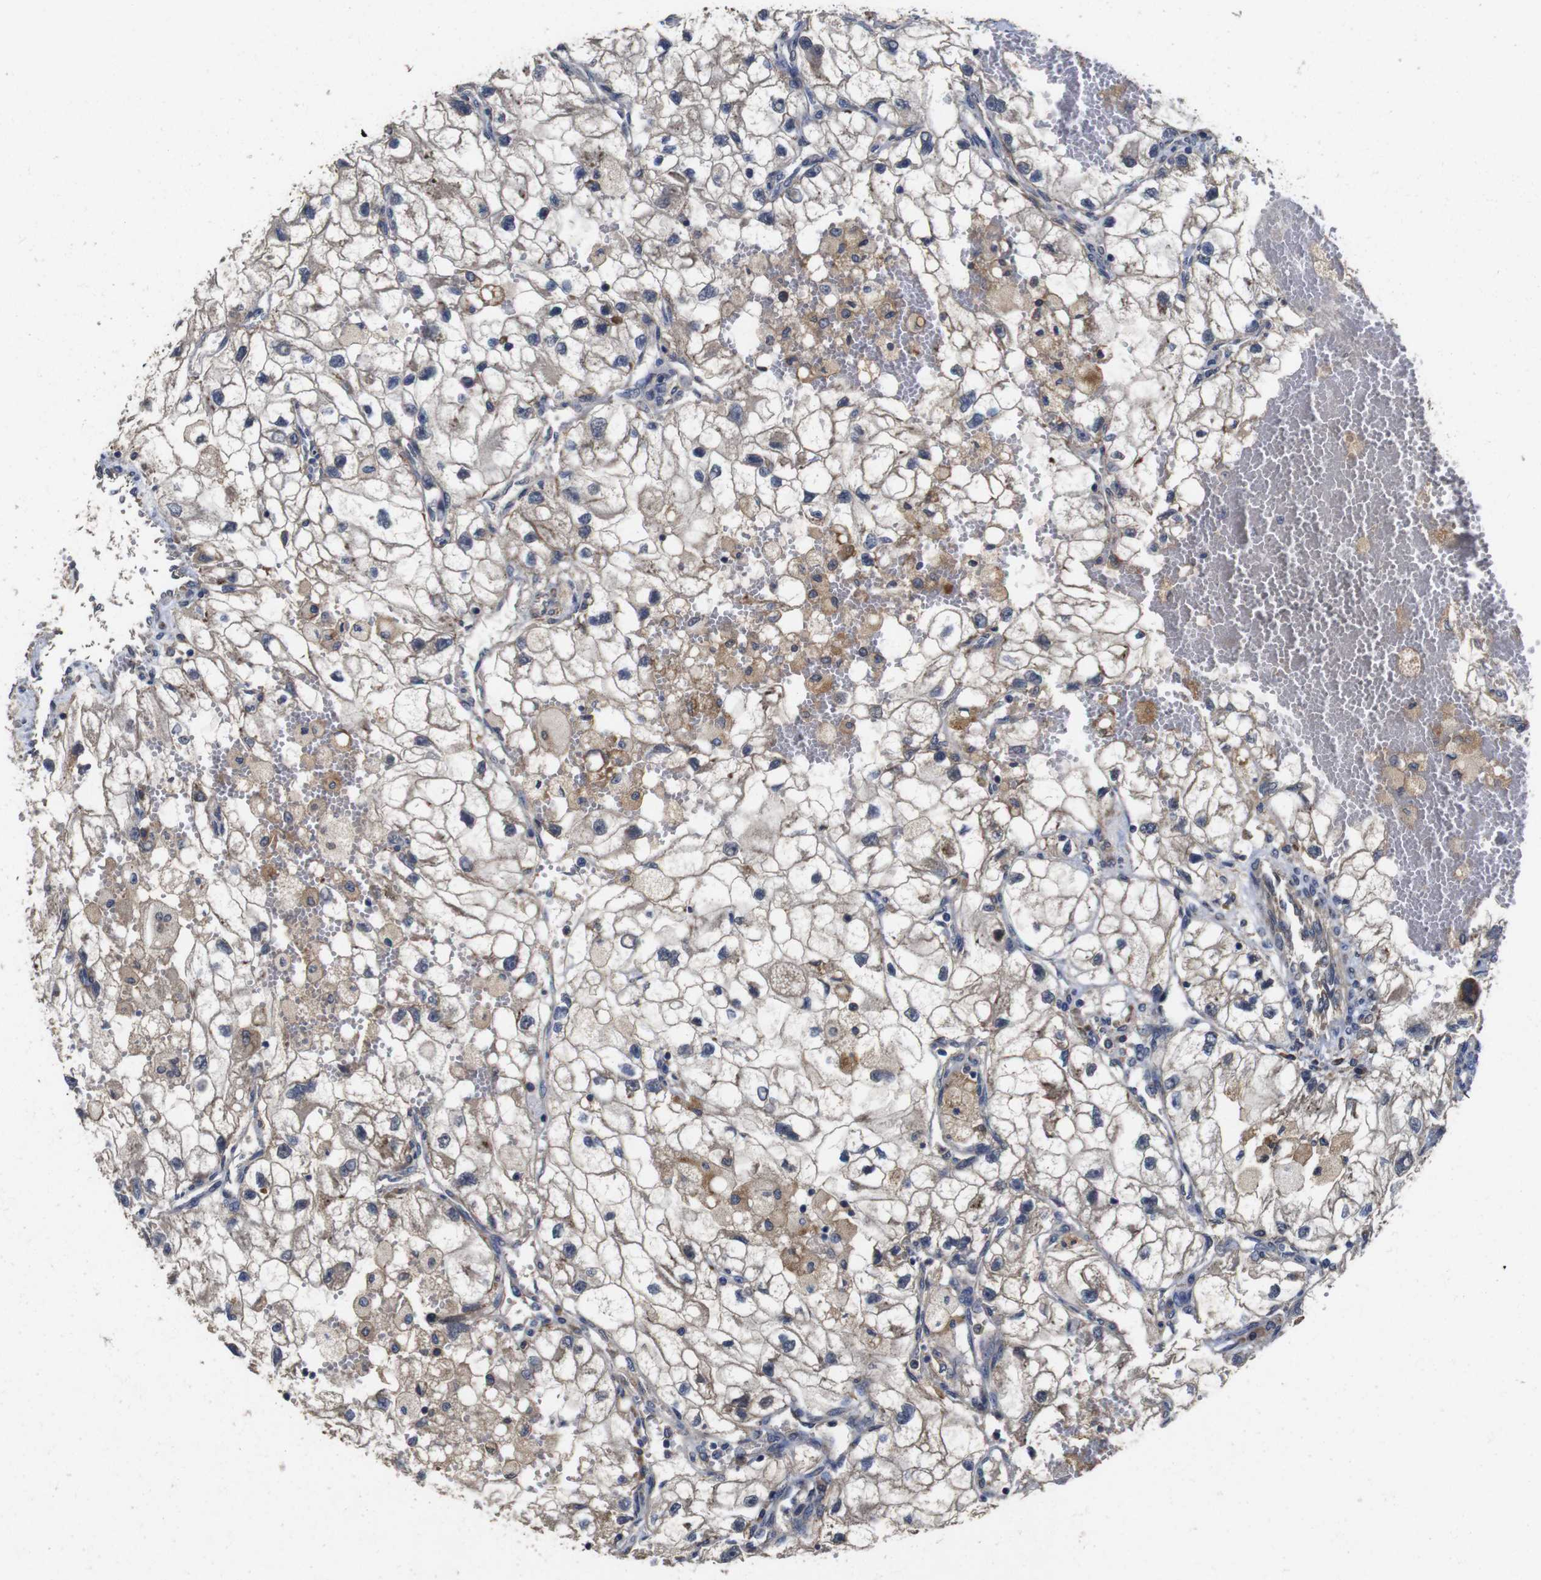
{"staining": {"intensity": "negative", "quantity": "none", "location": "none"}, "tissue": "renal cancer", "cell_type": "Tumor cells", "image_type": "cancer", "snomed": [{"axis": "morphology", "description": "Adenocarcinoma, NOS"}, {"axis": "topography", "description": "Kidney"}], "caption": "Tumor cells show no significant protein positivity in renal cancer (adenocarcinoma).", "gene": "ARHGAP24", "patient": {"sex": "female", "age": 70}}